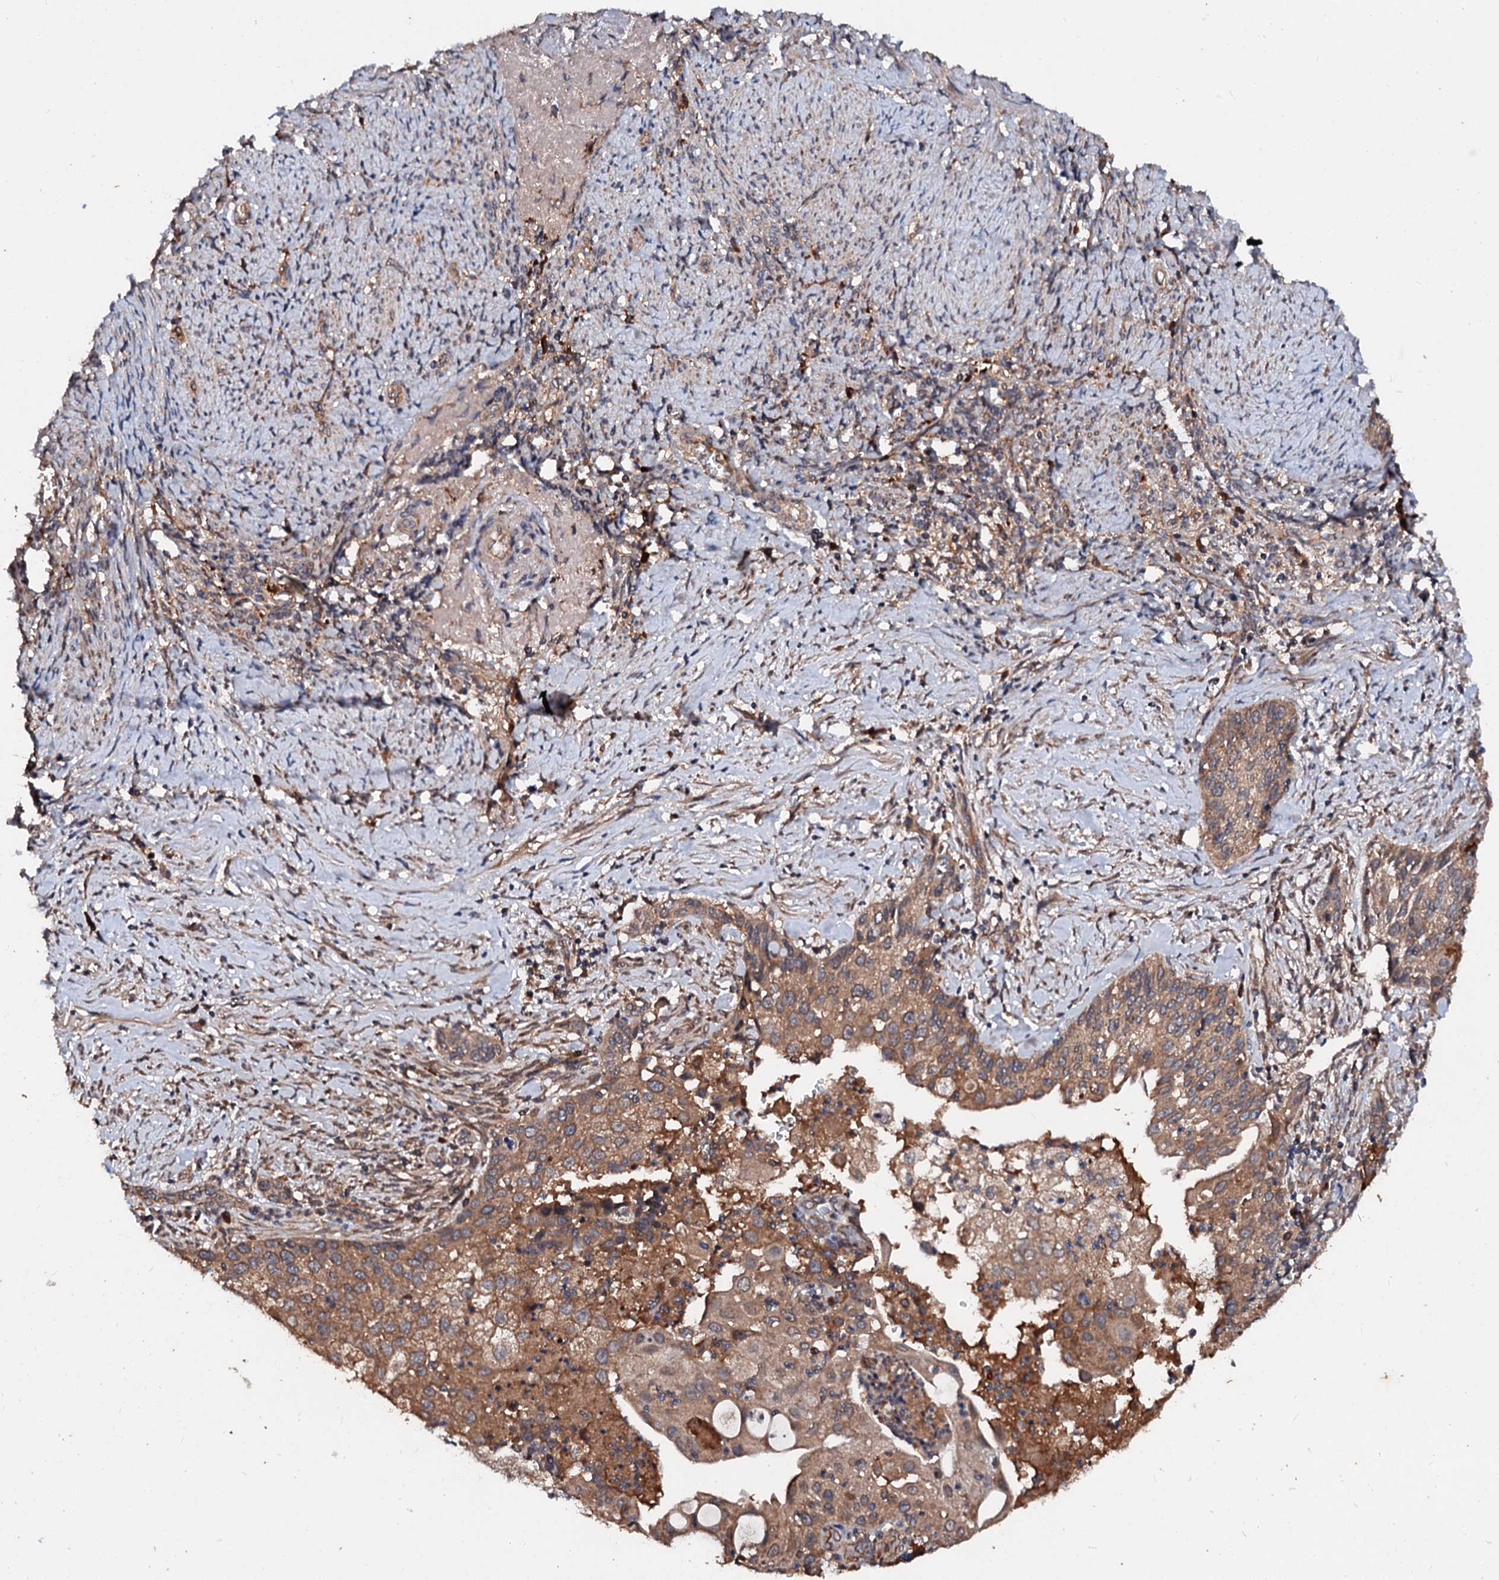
{"staining": {"intensity": "moderate", "quantity": ">75%", "location": "cytoplasmic/membranous"}, "tissue": "cervical cancer", "cell_type": "Tumor cells", "image_type": "cancer", "snomed": [{"axis": "morphology", "description": "Squamous cell carcinoma, NOS"}, {"axis": "topography", "description": "Cervix"}], "caption": "Human cervical squamous cell carcinoma stained for a protein (brown) shows moderate cytoplasmic/membranous positive staining in approximately >75% of tumor cells.", "gene": "EXTL1", "patient": {"sex": "female", "age": 67}}